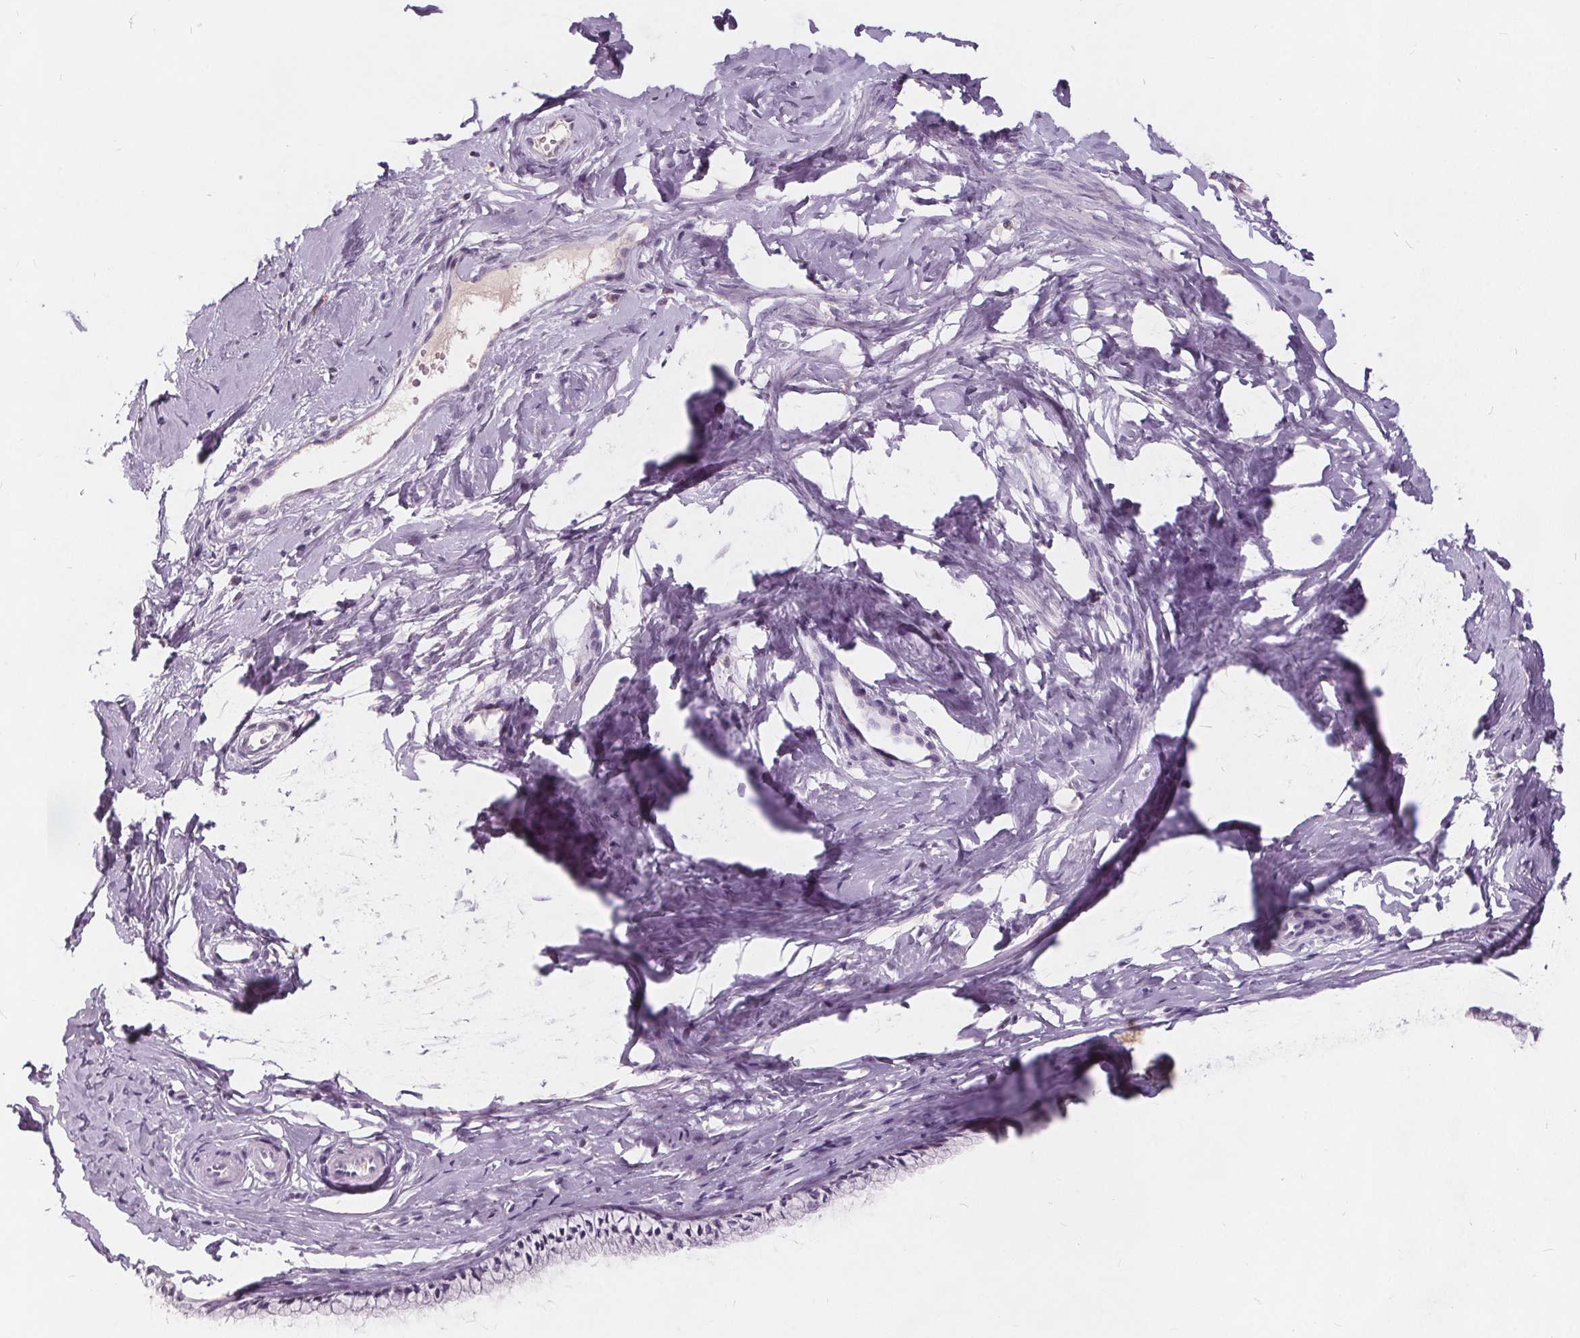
{"staining": {"intensity": "negative", "quantity": "none", "location": "none"}, "tissue": "cervix", "cell_type": "Glandular cells", "image_type": "normal", "snomed": [{"axis": "morphology", "description": "Normal tissue, NOS"}, {"axis": "topography", "description": "Cervix"}], "caption": "IHC photomicrograph of benign cervix stained for a protein (brown), which demonstrates no positivity in glandular cells. (DAB IHC with hematoxylin counter stain).", "gene": "PLA2G2E", "patient": {"sex": "female", "age": 40}}